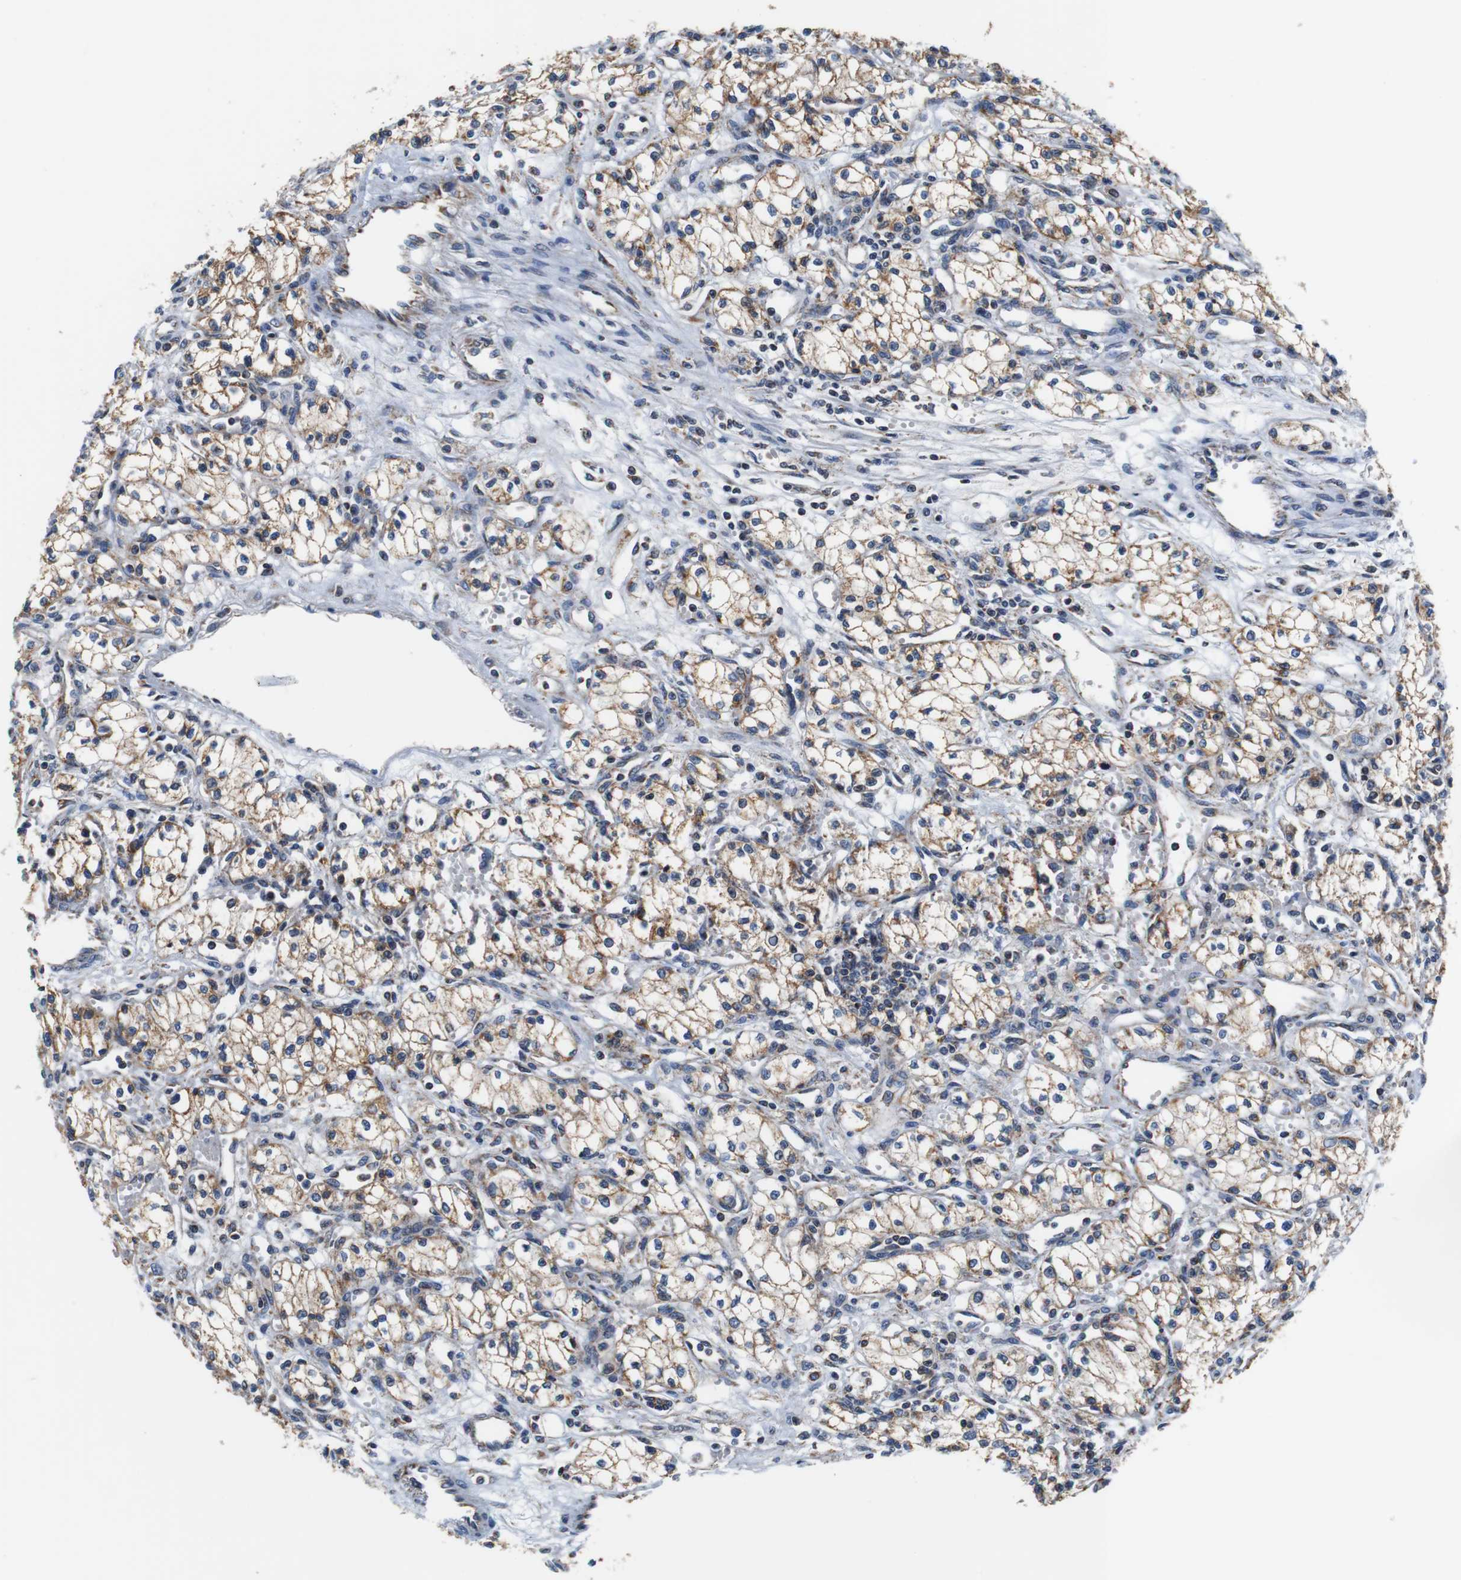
{"staining": {"intensity": "moderate", "quantity": ">75%", "location": "cytoplasmic/membranous"}, "tissue": "renal cancer", "cell_type": "Tumor cells", "image_type": "cancer", "snomed": [{"axis": "morphology", "description": "Normal tissue, NOS"}, {"axis": "morphology", "description": "Adenocarcinoma, NOS"}, {"axis": "topography", "description": "Kidney"}], "caption": "Approximately >75% of tumor cells in renal adenocarcinoma demonstrate moderate cytoplasmic/membranous protein staining as visualized by brown immunohistochemical staining.", "gene": "LRP4", "patient": {"sex": "male", "age": 59}}